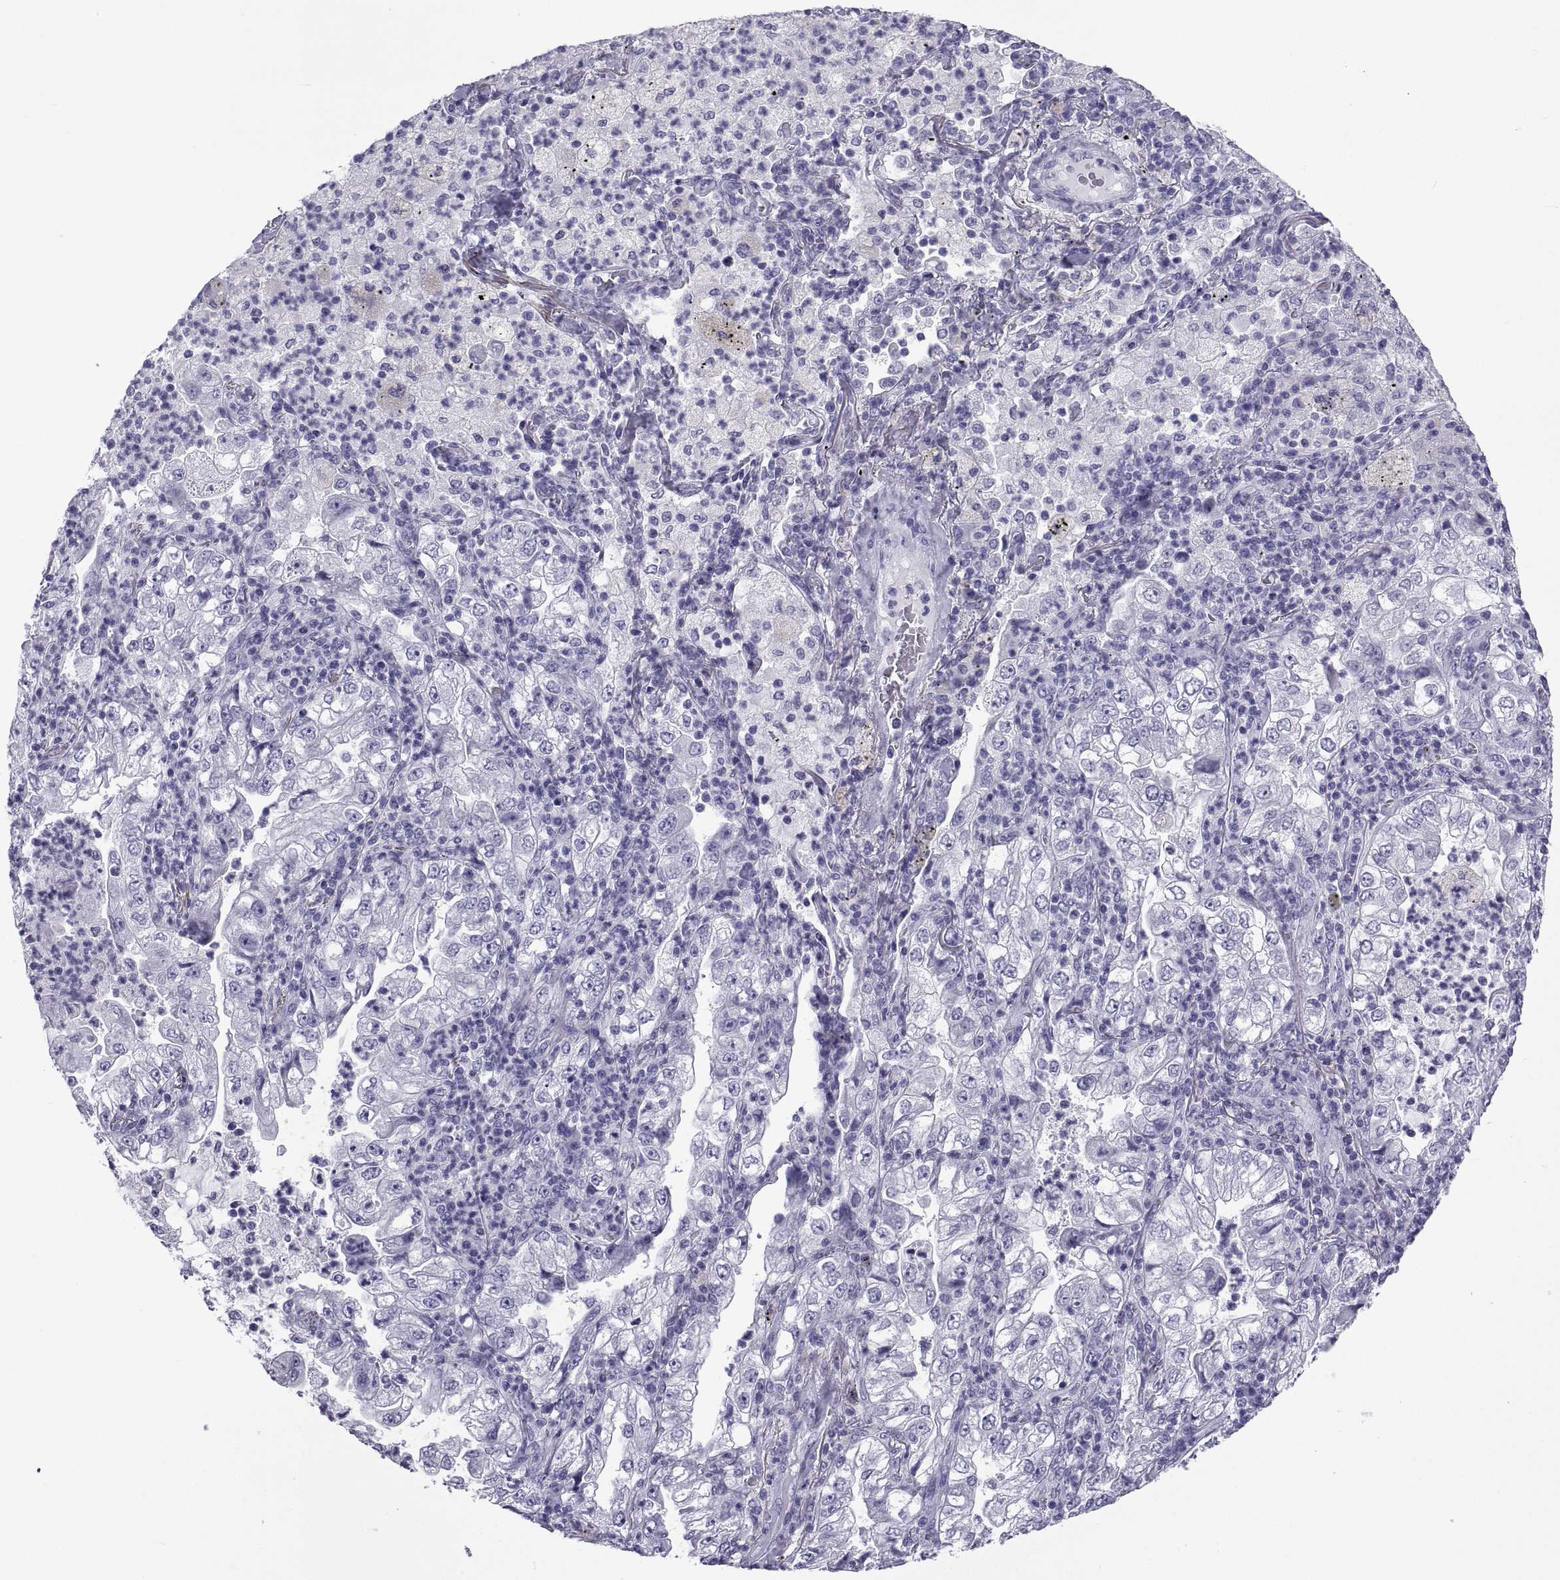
{"staining": {"intensity": "negative", "quantity": "none", "location": "none"}, "tissue": "lung cancer", "cell_type": "Tumor cells", "image_type": "cancer", "snomed": [{"axis": "morphology", "description": "Adenocarcinoma, NOS"}, {"axis": "topography", "description": "Lung"}], "caption": "High power microscopy image of an immunohistochemistry photomicrograph of lung cancer (adenocarcinoma), revealing no significant positivity in tumor cells.", "gene": "NPTX2", "patient": {"sex": "female", "age": 73}}